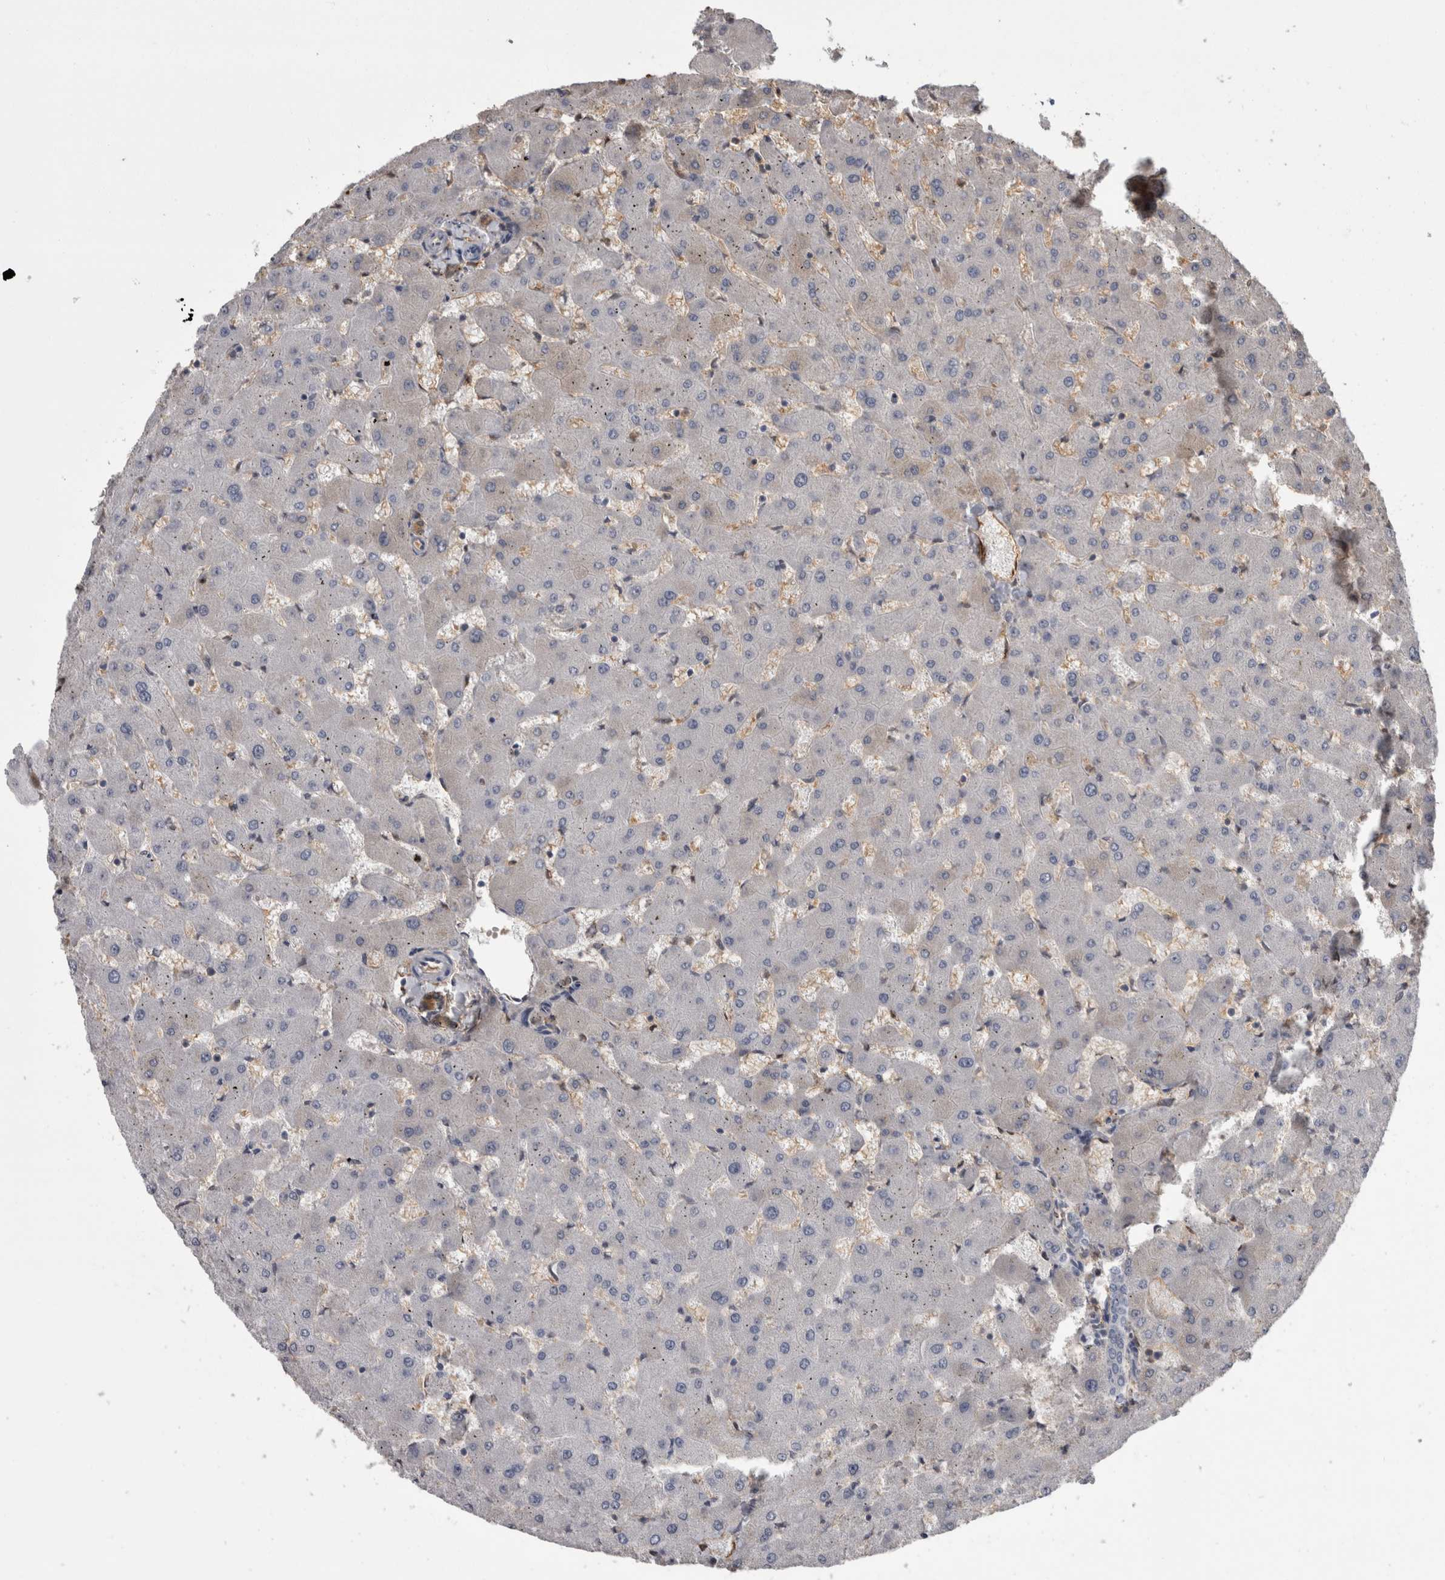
{"staining": {"intensity": "moderate", "quantity": "<25%", "location": "cytoplasmic/membranous,nuclear"}, "tissue": "liver", "cell_type": "Cholangiocytes", "image_type": "normal", "snomed": [{"axis": "morphology", "description": "Normal tissue, NOS"}, {"axis": "topography", "description": "Liver"}], "caption": "Unremarkable liver was stained to show a protein in brown. There is low levels of moderate cytoplasmic/membranous,nuclear expression in about <25% of cholangiocytes. Immunohistochemistry (ihc) stains the protein of interest in brown and the nuclei are stained blue.", "gene": "LXN", "patient": {"sex": "female", "age": 63}}